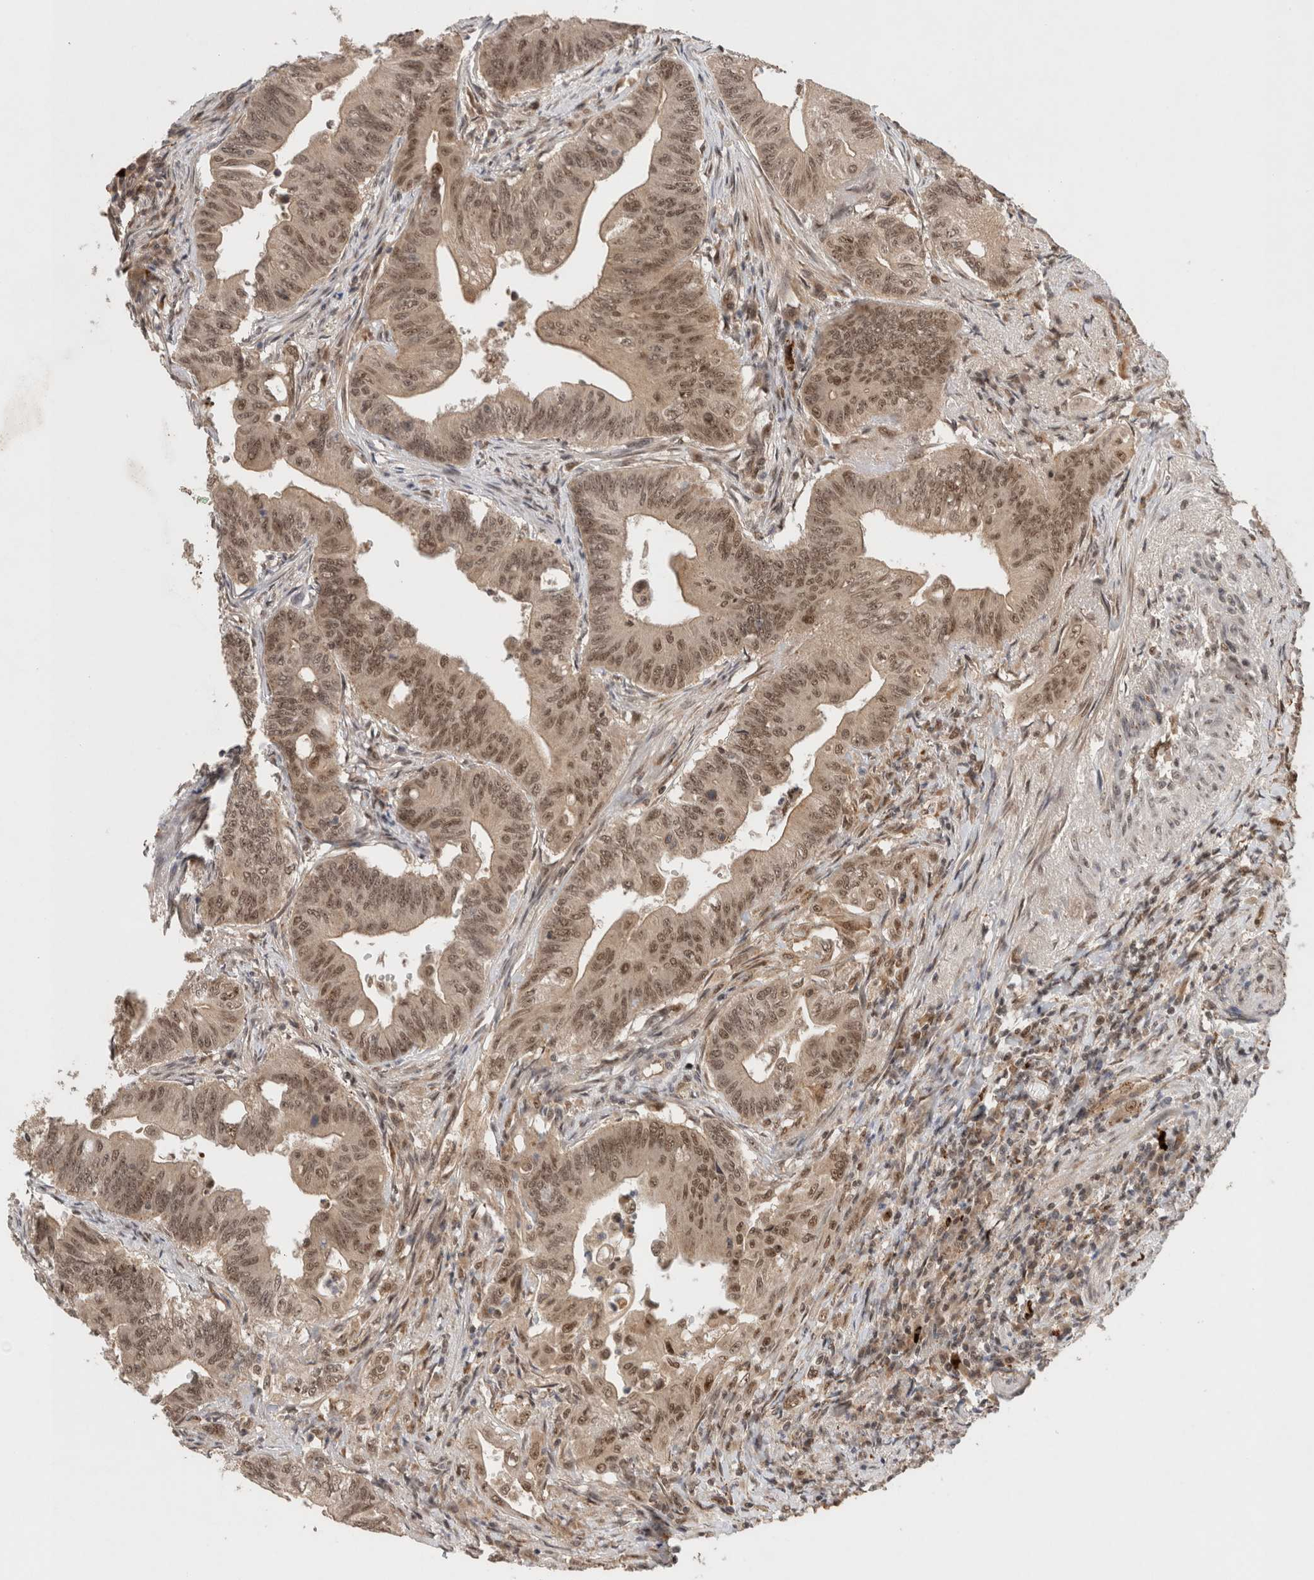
{"staining": {"intensity": "weak", "quantity": ">75%", "location": "nuclear"}, "tissue": "colorectal cancer", "cell_type": "Tumor cells", "image_type": "cancer", "snomed": [{"axis": "morphology", "description": "Adenoma, NOS"}, {"axis": "morphology", "description": "Adenocarcinoma, NOS"}, {"axis": "topography", "description": "Colon"}], "caption": "DAB (3,3'-diaminobenzidine) immunohistochemical staining of colorectal cancer (adenoma) reveals weak nuclear protein expression in about >75% of tumor cells. The staining was performed using DAB to visualize the protein expression in brown, while the nuclei were stained in blue with hematoxylin (Magnification: 20x).", "gene": "MPHOSPH6", "patient": {"sex": "male", "age": 79}}